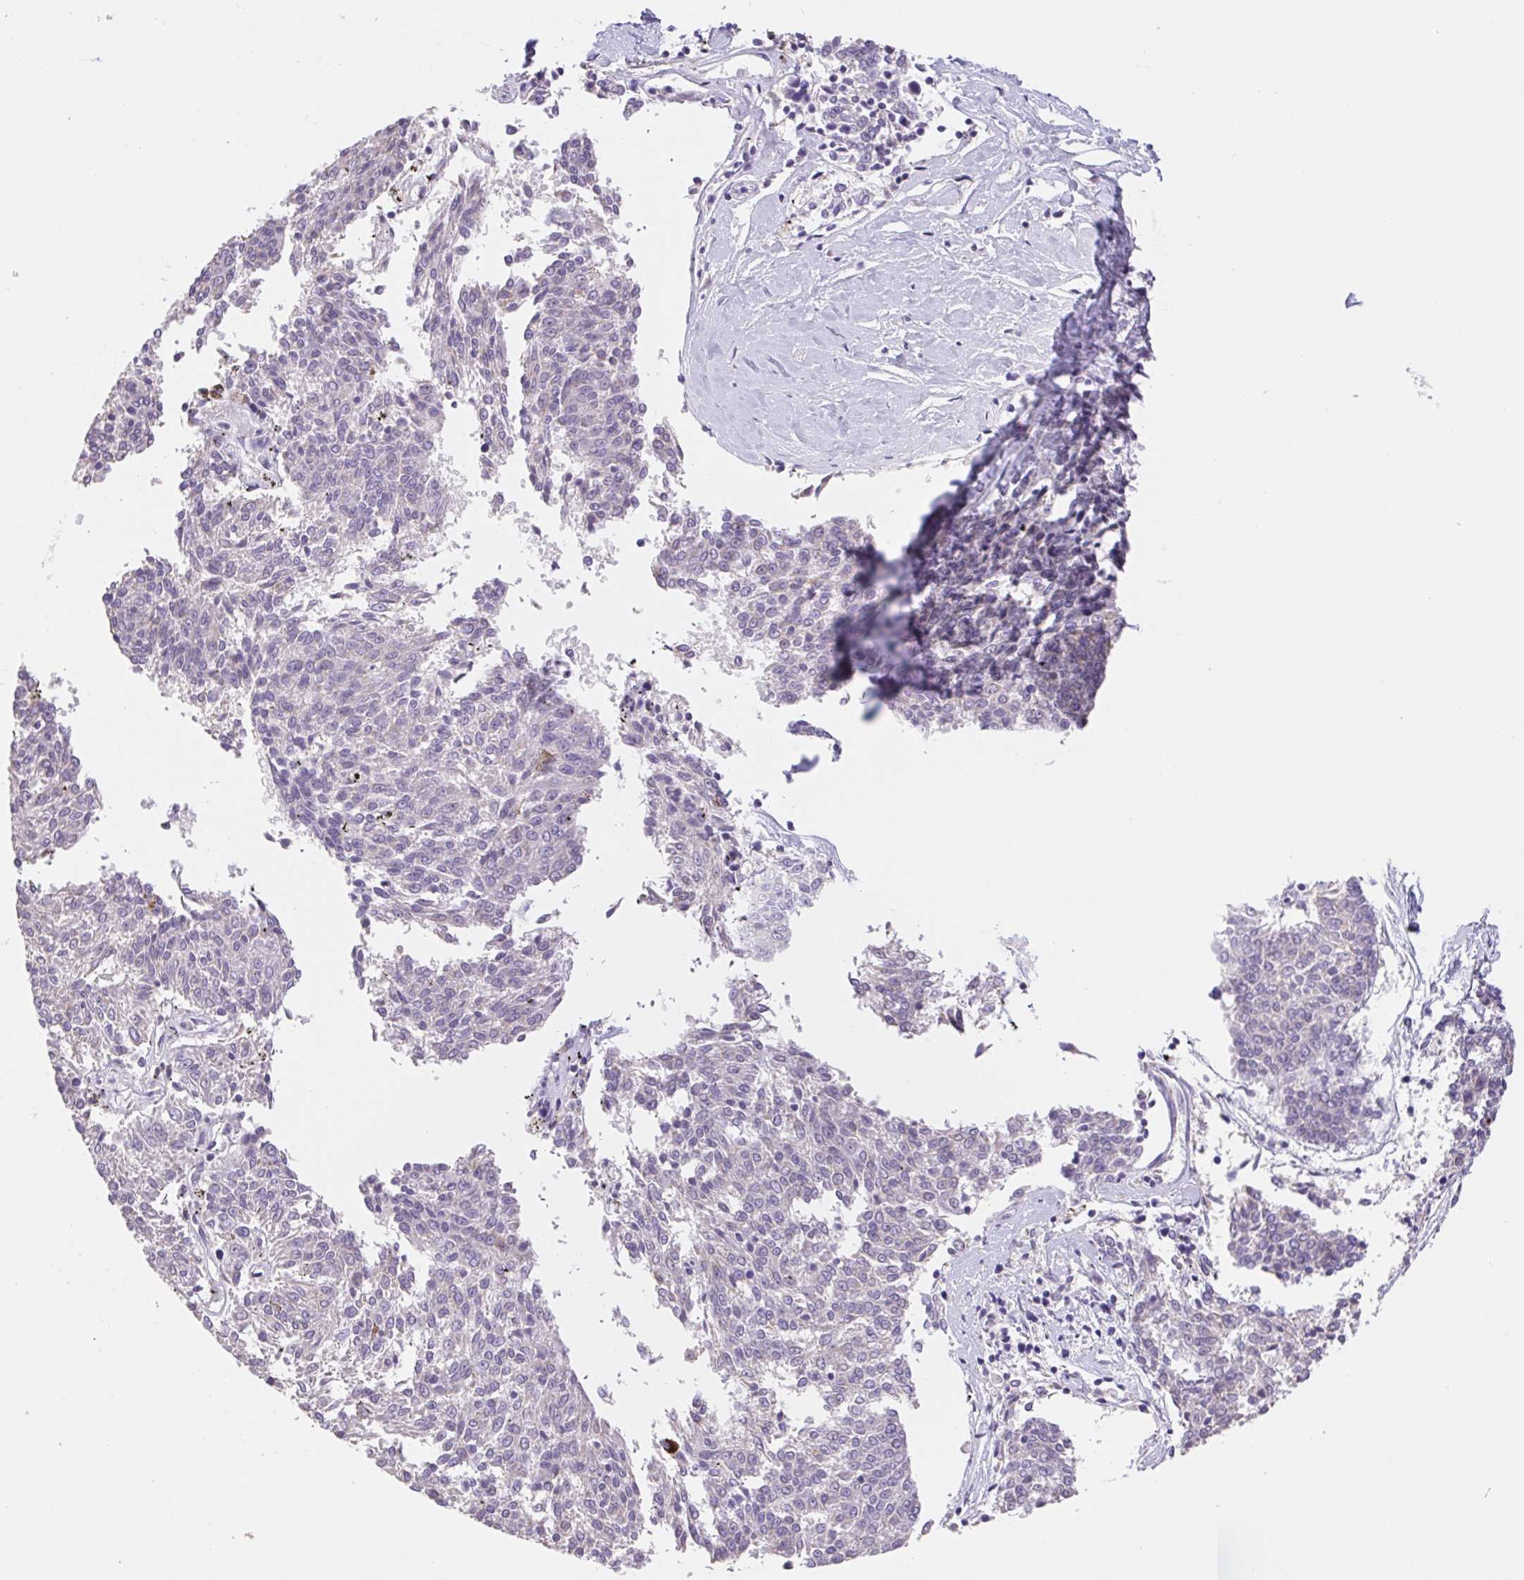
{"staining": {"intensity": "negative", "quantity": "none", "location": "none"}, "tissue": "melanoma", "cell_type": "Tumor cells", "image_type": "cancer", "snomed": [{"axis": "morphology", "description": "Malignant melanoma, NOS"}, {"axis": "topography", "description": "Skin"}], "caption": "Tumor cells show no significant protein positivity in malignant melanoma.", "gene": "FKBP6", "patient": {"sex": "female", "age": 72}}